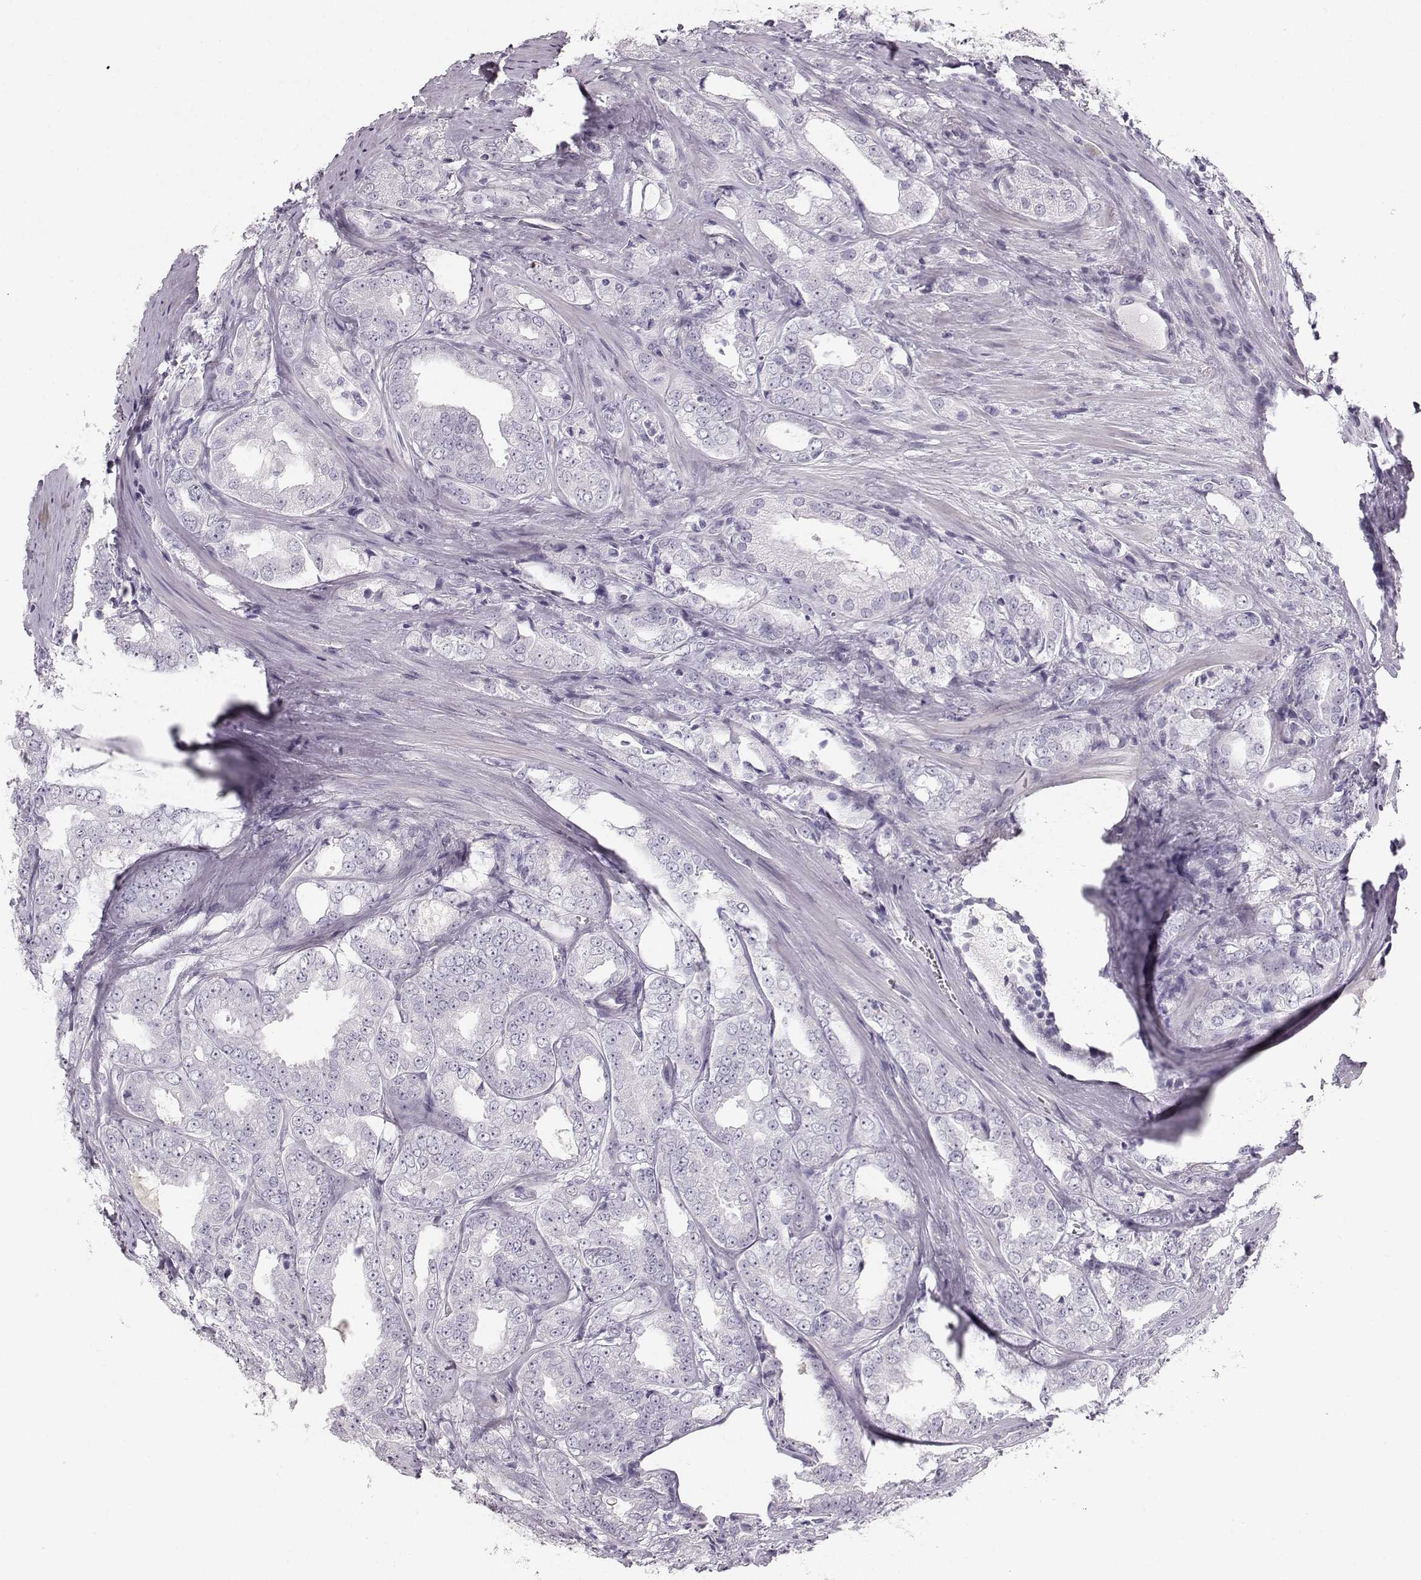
{"staining": {"intensity": "negative", "quantity": "none", "location": "none"}, "tissue": "prostate cancer", "cell_type": "Tumor cells", "image_type": "cancer", "snomed": [{"axis": "morphology", "description": "Adenocarcinoma, NOS"}, {"axis": "morphology", "description": "Adenocarcinoma, High grade"}, {"axis": "topography", "description": "Prostate"}], "caption": "Immunohistochemistry histopathology image of neoplastic tissue: prostate cancer (adenocarcinoma) stained with DAB (3,3'-diaminobenzidine) shows no significant protein staining in tumor cells.", "gene": "CASR", "patient": {"sex": "male", "age": 70}}